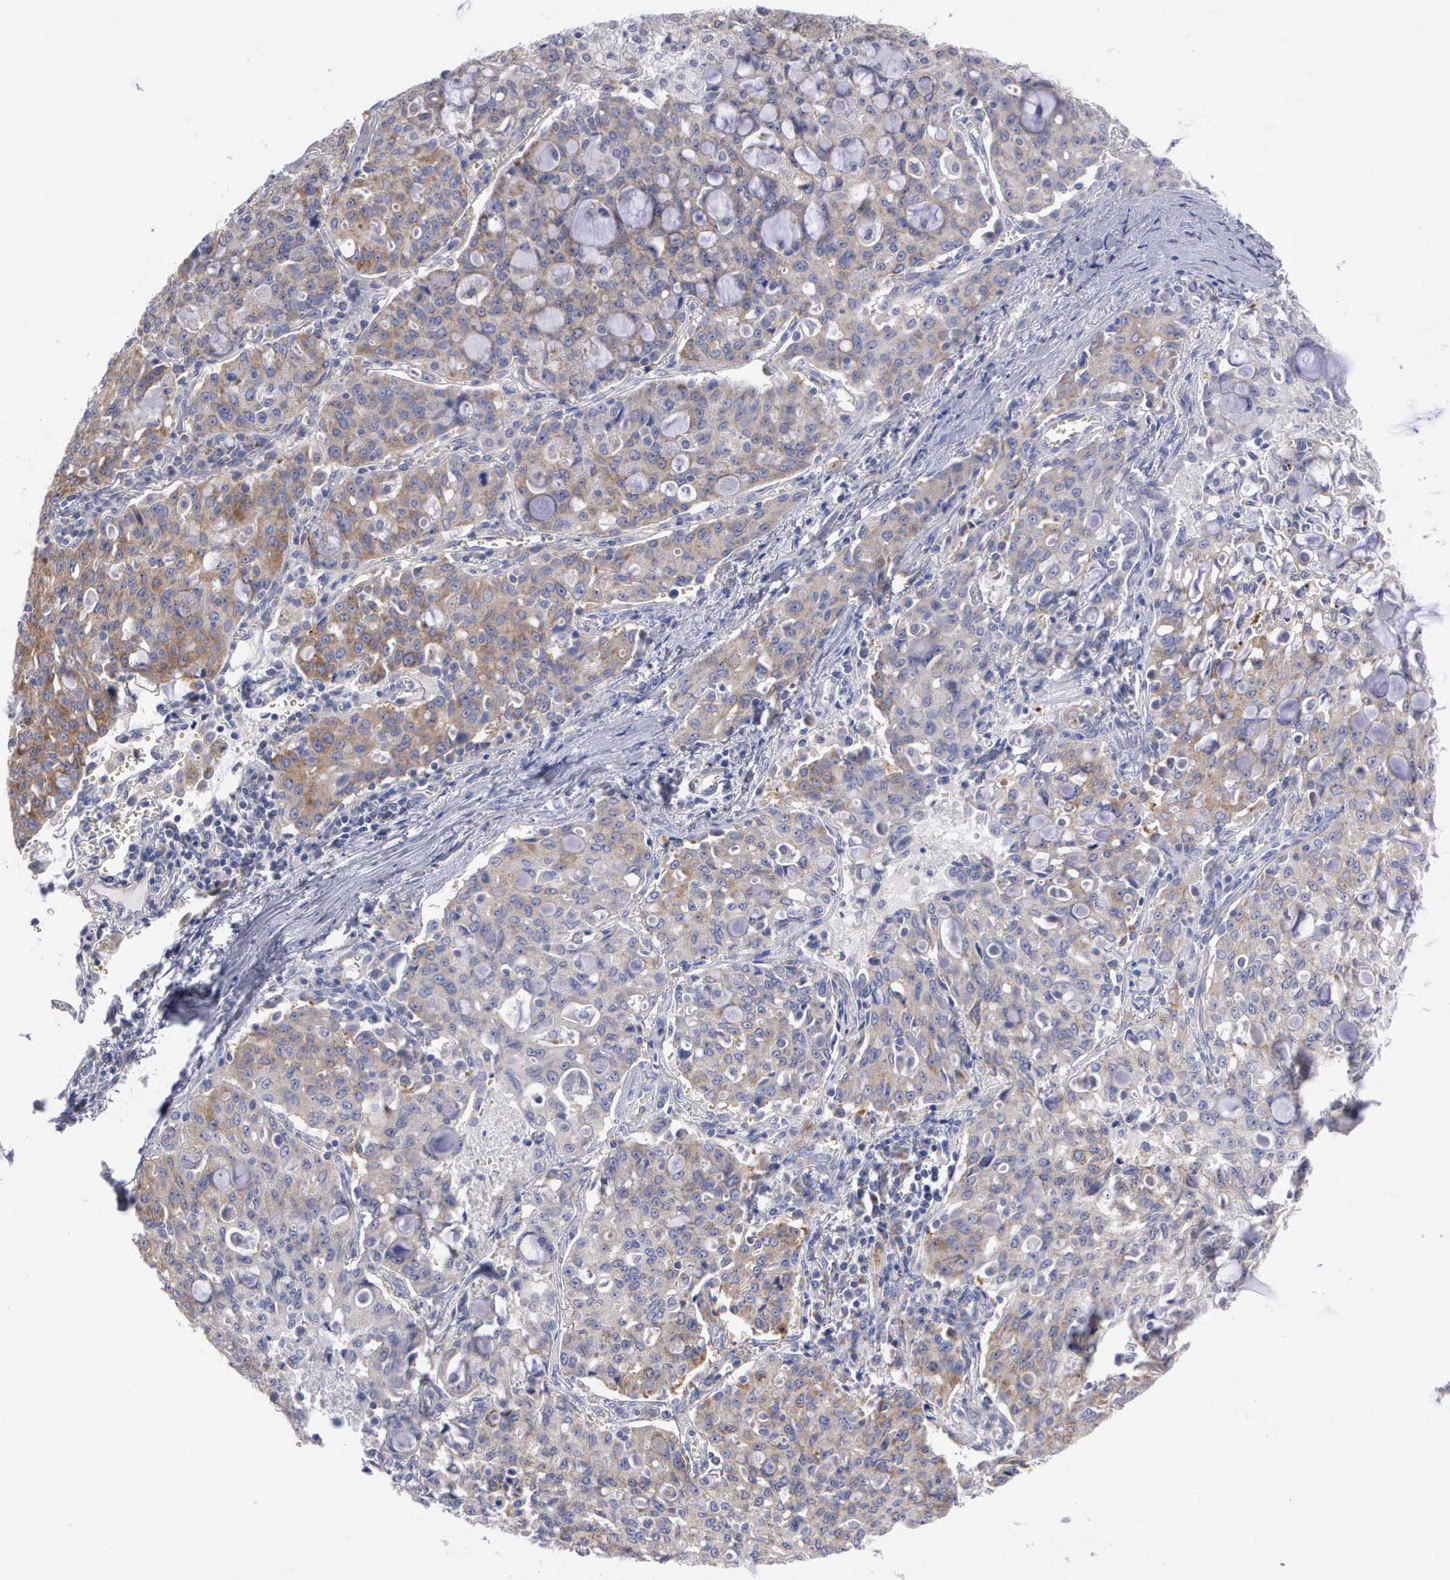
{"staining": {"intensity": "moderate", "quantity": "25%-75%", "location": "cytoplasmic/membranous"}, "tissue": "lung cancer", "cell_type": "Tumor cells", "image_type": "cancer", "snomed": [{"axis": "morphology", "description": "Adenocarcinoma, NOS"}, {"axis": "topography", "description": "Lung"}], "caption": "This histopathology image shows lung cancer stained with IHC to label a protein in brown. The cytoplasmic/membranous of tumor cells show moderate positivity for the protein. Nuclei are counter-stained blue.", "gene": "APOOL", "patient": {"sex": "female", "age": 44}}